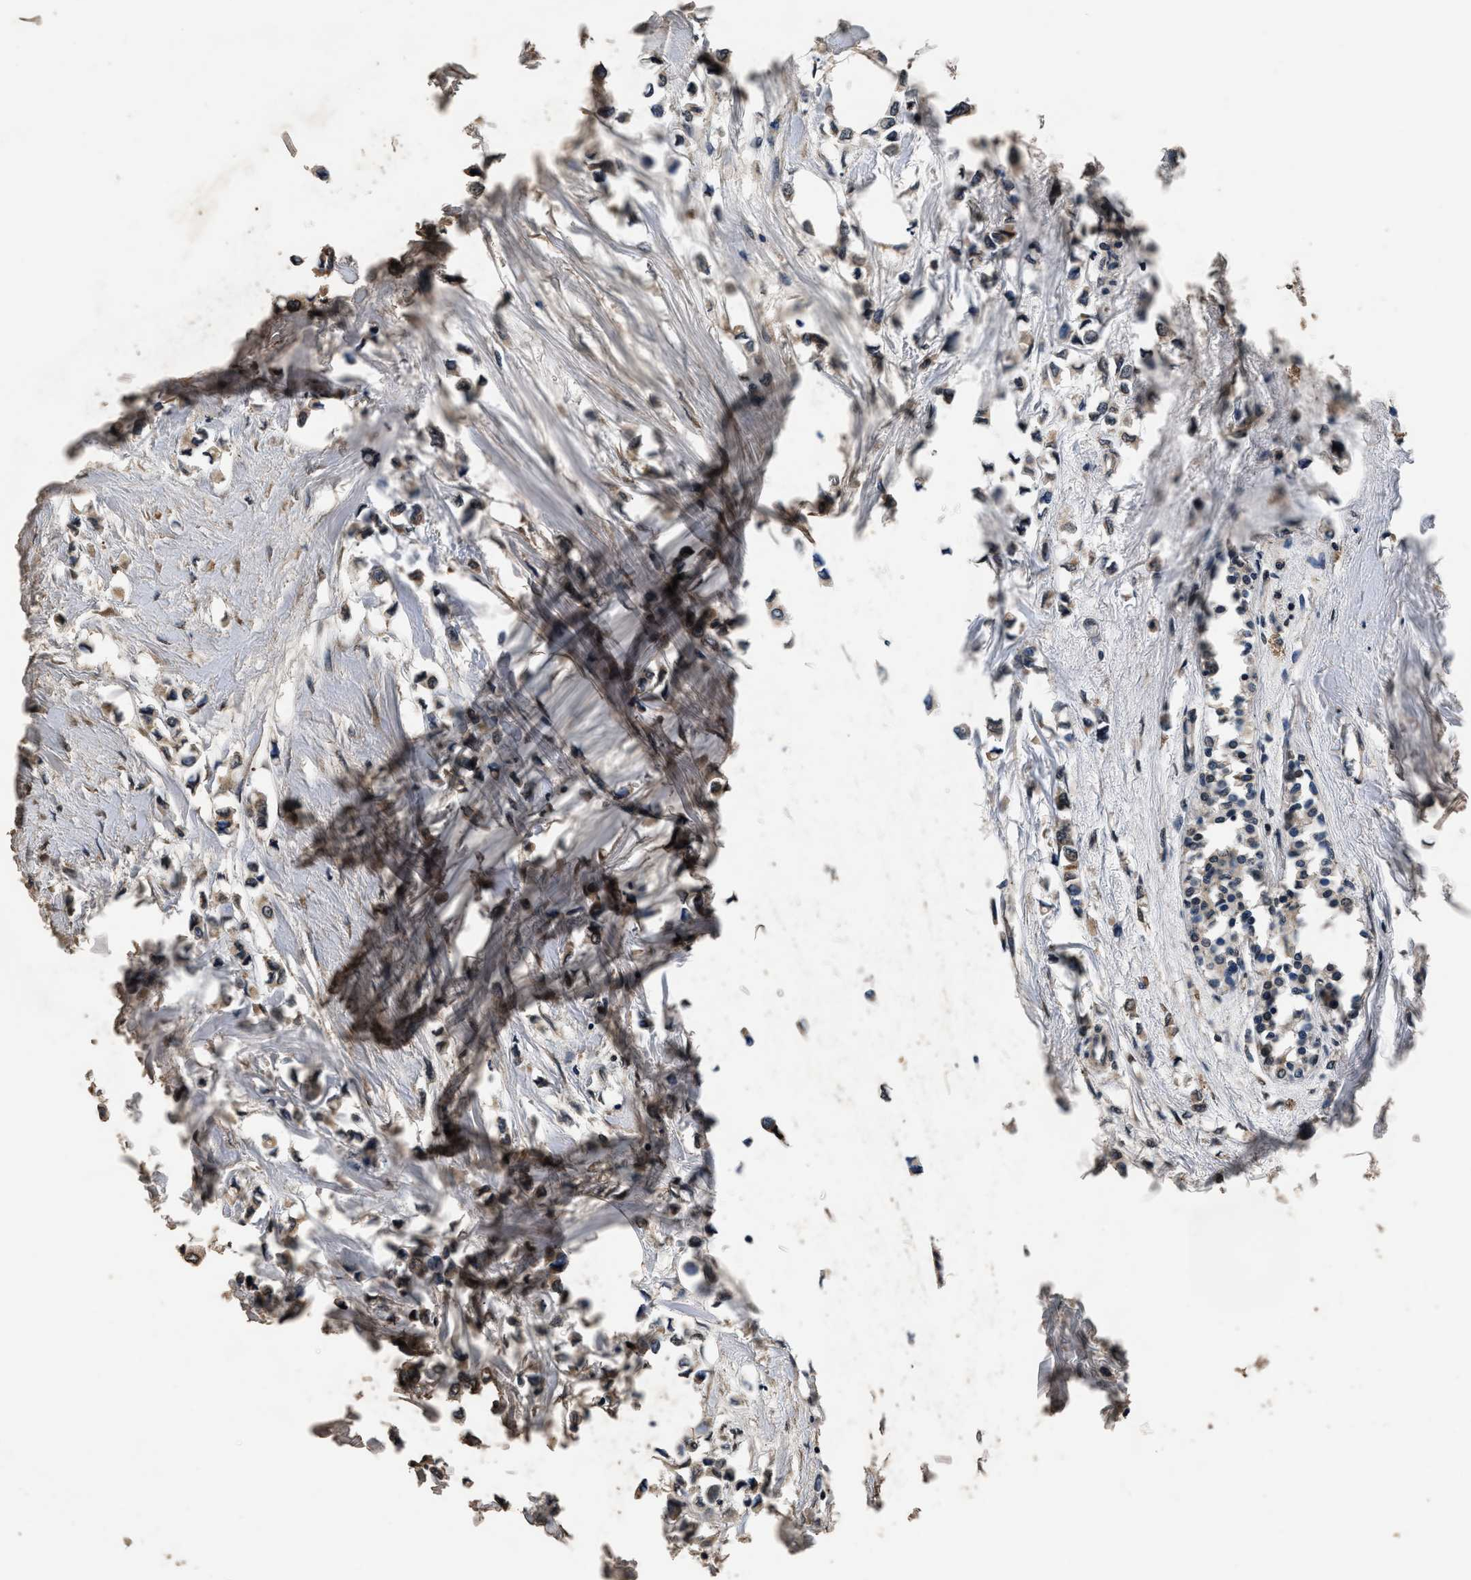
{"staining": {"intensity": "moderate", "quantity": ">75%", "location": "cytoplasmic/membranous"}, "tissue": "breast cancer", "cell_type": "Tumor cells", "image_type": "cancer", "snomed": [{"axis": "morphology", "description": "Lobular carcinoma"}, {"axis": "topography", "description": "Breast"}], "caption": "Brown immunohistochemical staining in human breast cancer demonstrates moderate cytoplasmic/membranous expression in about >75% of tumor cells.", "gene": "CSTF1", "patient": {"sex": "female", "age": 51}}